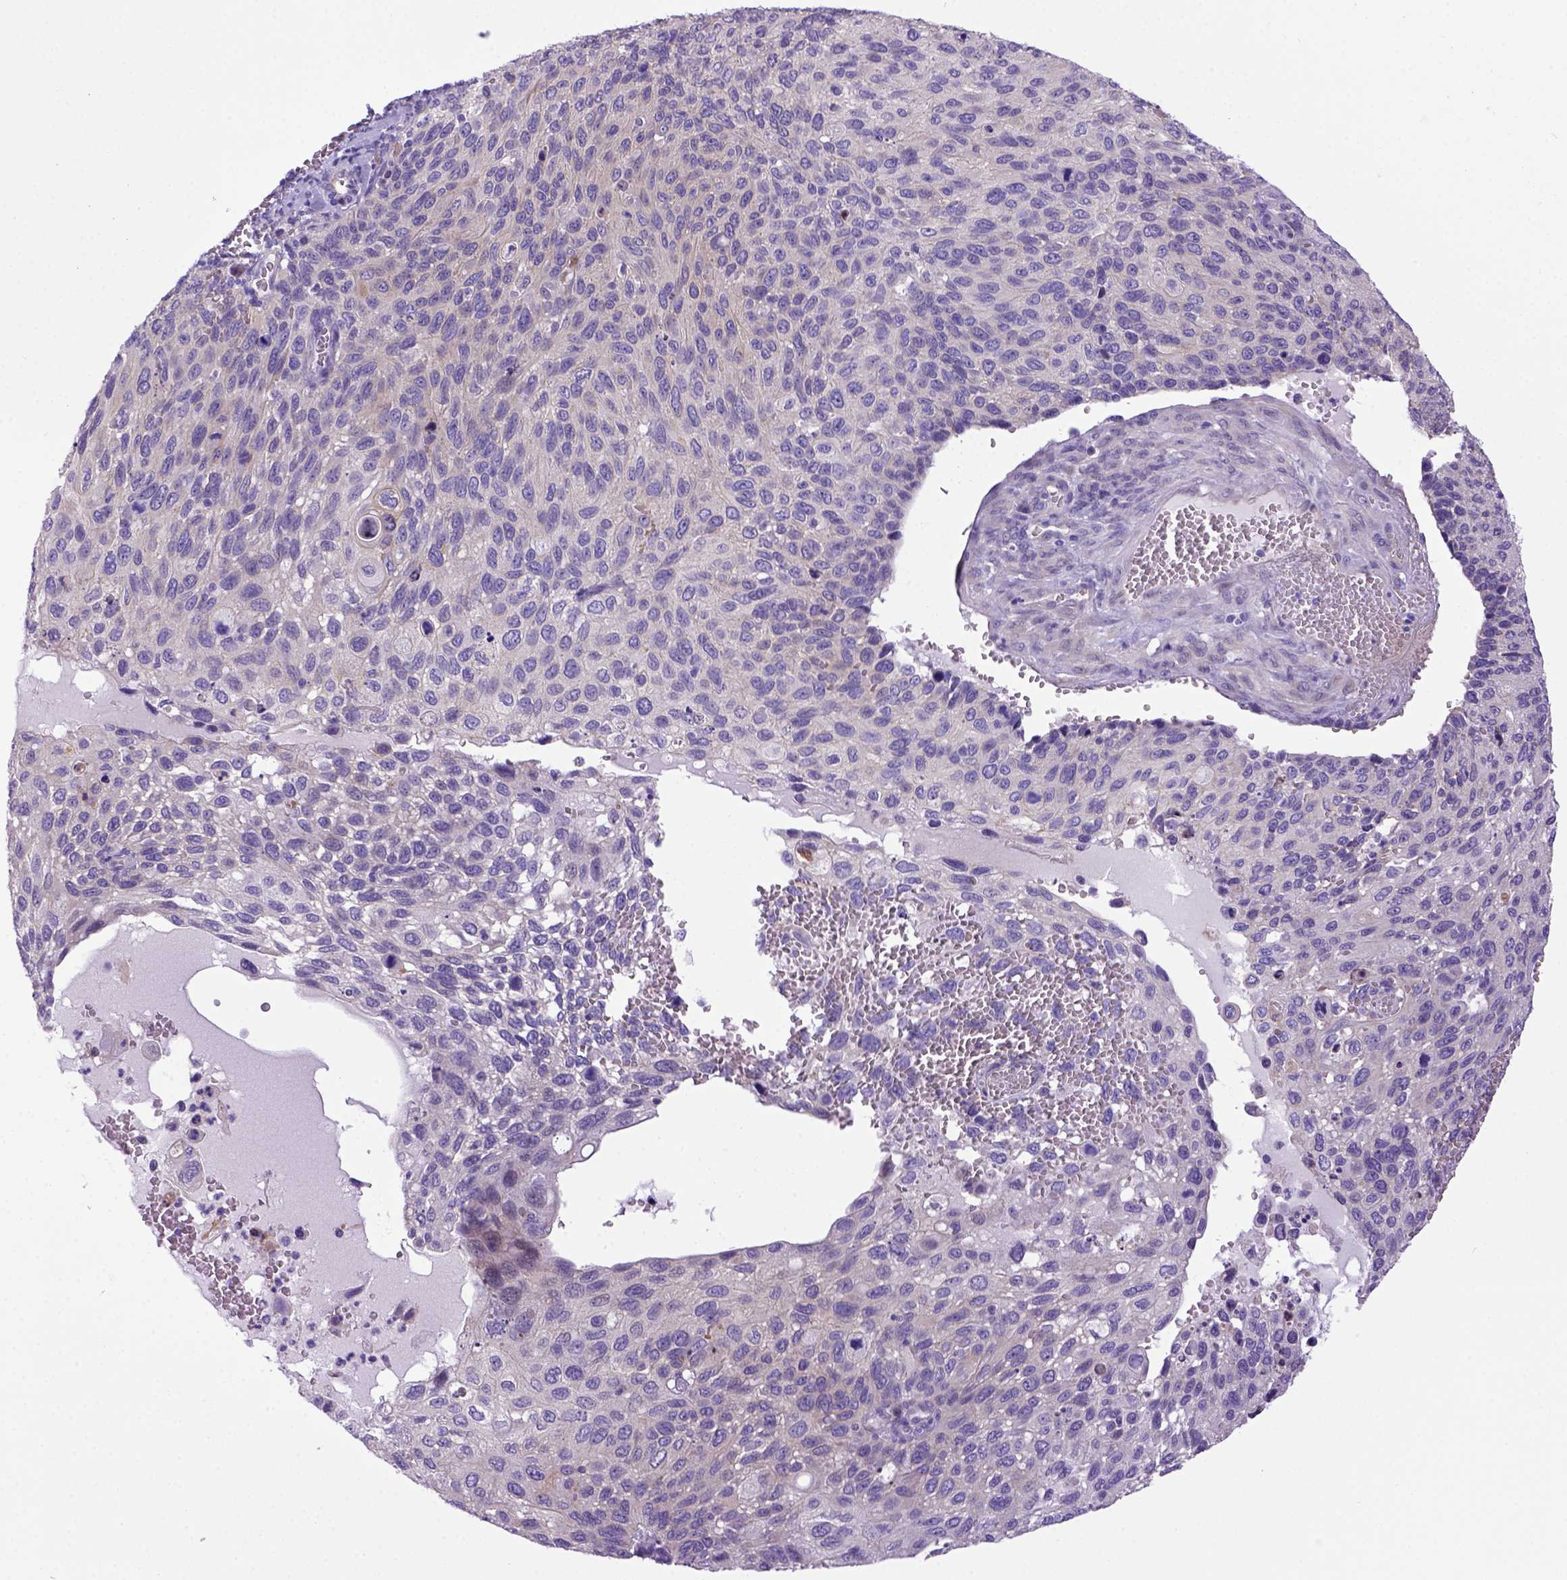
{"staining": {"intensity": "negative", "quantity": "none", "location": "none"}, "tissue": "cervical cancer", "cell_type": "Tumor cells", "image_type": "cancer", "snomed": [{"axis": "morphology", "description": "Squamous cell carcinoma, NOS"}, {"axis": "topography", "description": "Cervix"}], "caption": "Tumor cells show no significant expression in cervical cancer. The staining is performed using DAB (3,3'-diaminobenzidine) brown chromogen with nuclei counter-stained in using hematoxylin.", "gene": "NEK5", "patient": {"sex": "female", "age": 70}}